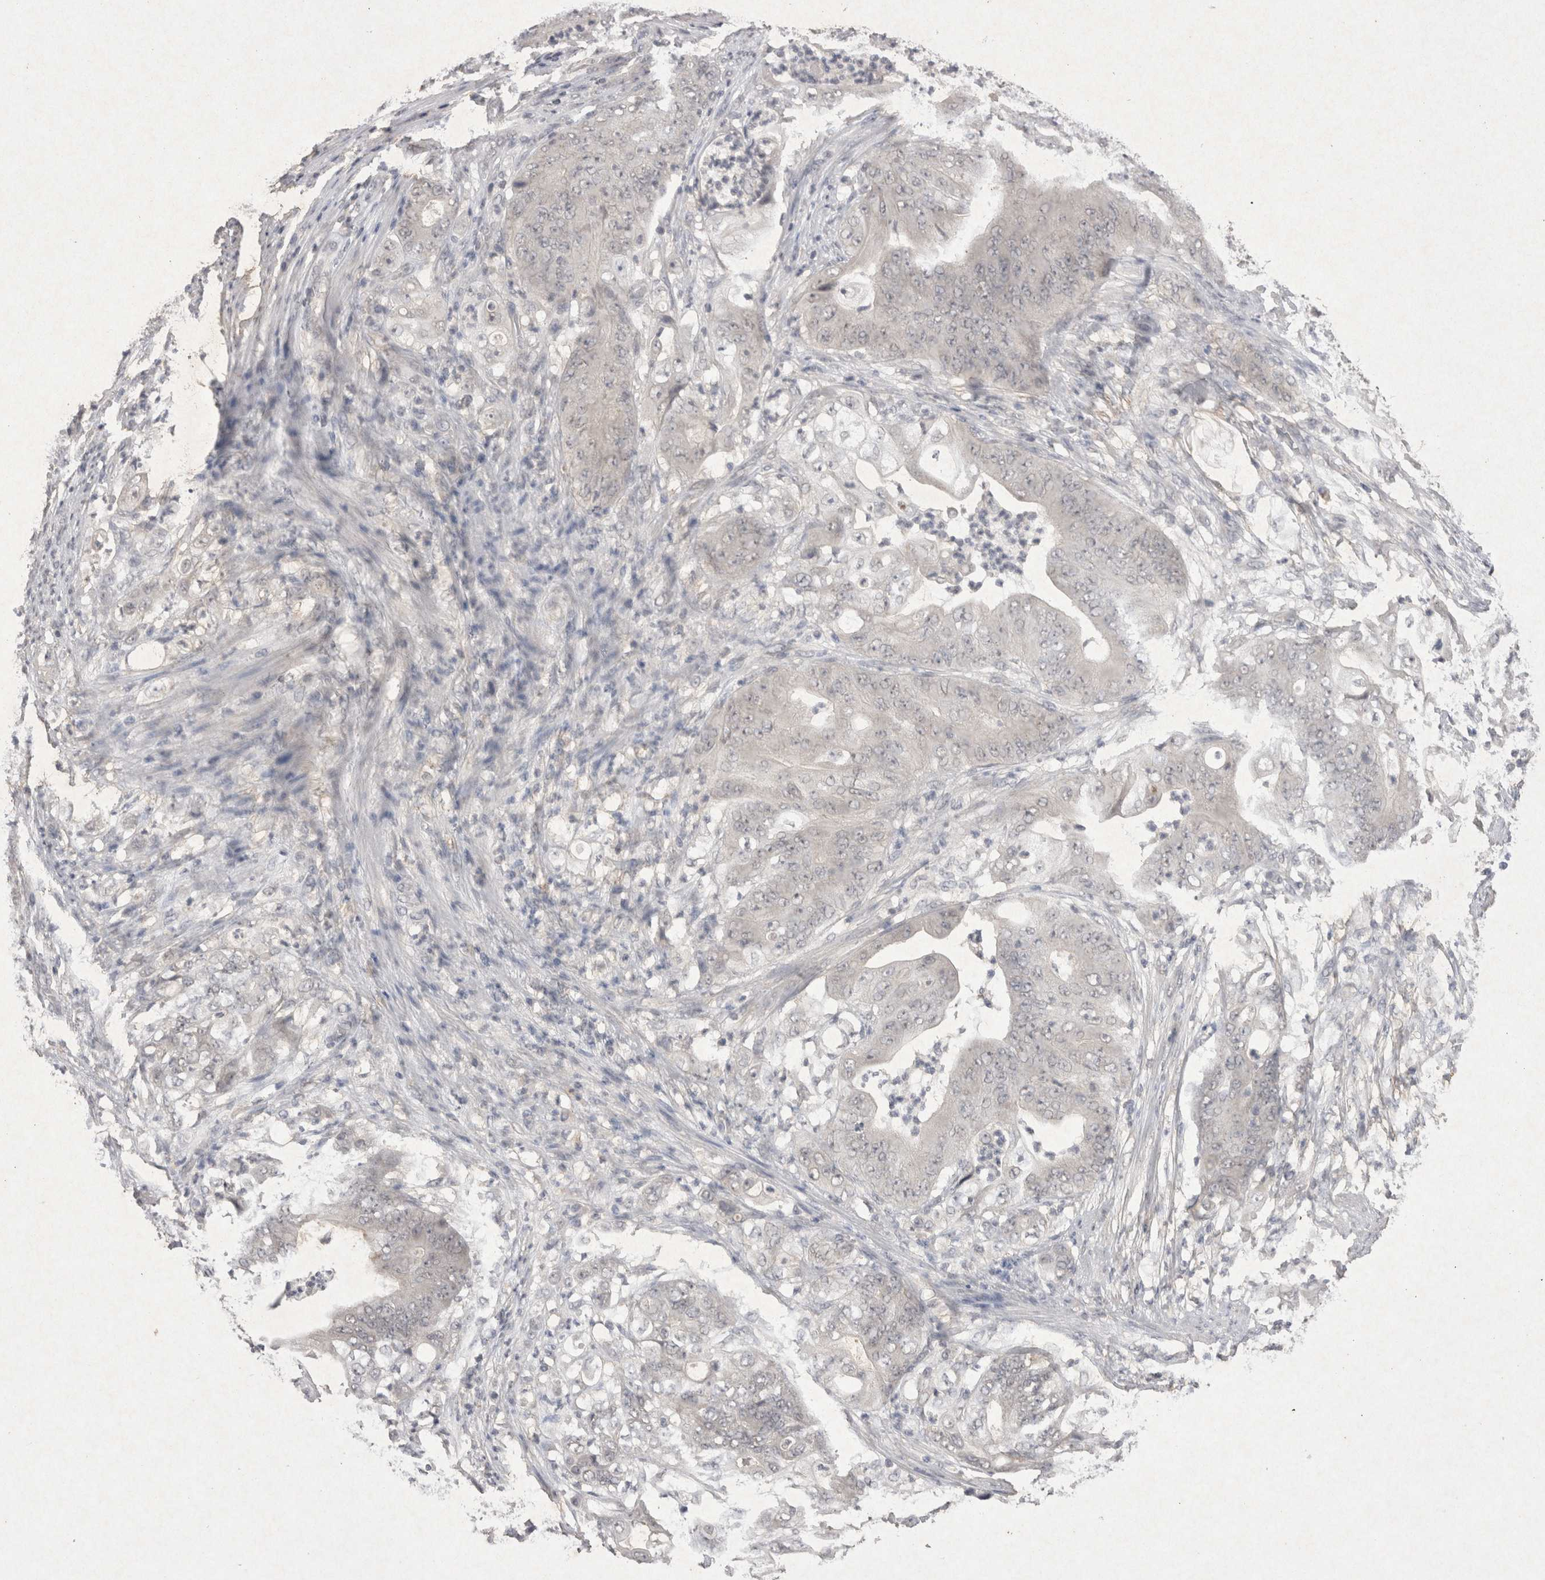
{"staining": {"intensity": "negative", "quantity": "none", "location": "none"}, "tissue": "stomach cancer", "cell_type": "Tumor cells", "image_type": "cancer", "snomed": [{"axis": "morphology", "description": "Adenocarcinoma, NOS"}, {"axis": "topography", "description": "Stomach"}], "caption": "DAB (3,3'-diaminobenzidine) immunohistochemical staining of stomach cancer (adenocarcinoma) reveals no significant positivity in tumor cells. Nuclei are stained in blue.", "gene": "LYVE1", "patient": {"sex": "female", "age": 73}}